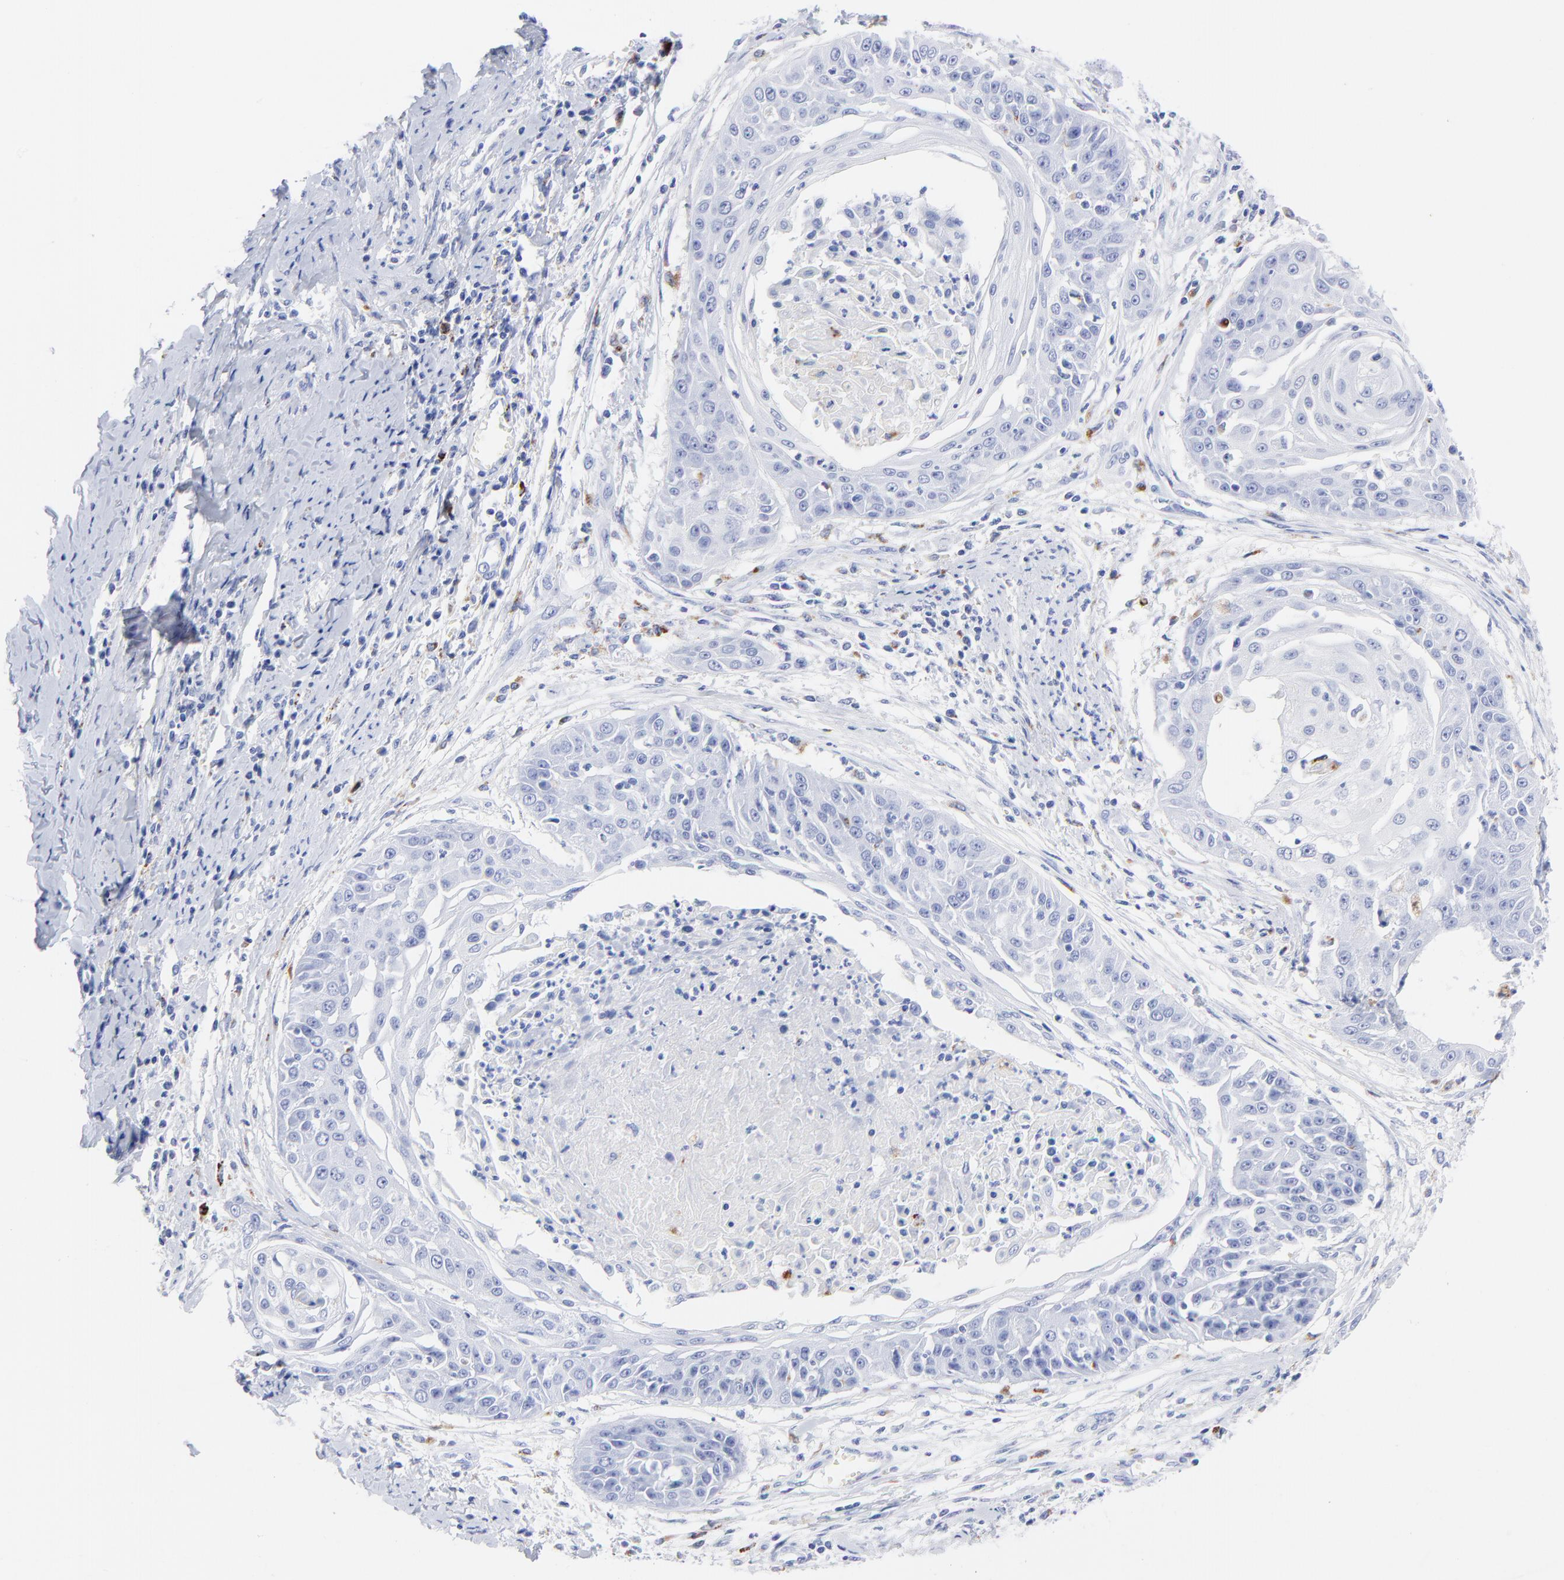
{"staining": {"intensity": "negative", "quantity": "none", "location": "none"}, "tissue": "cervical cancer", "cell_type": "Tumor cells", "image_type": "cancer", "snomed": [{"axis": "morphology", "description": "Squamous cell carcinoma, NOS"}, {"axis": "topography", "description": "Cervix"}], "caption": "High power microscopy photomicrograph of an immunohistochemistry (IHC) photomicrograph of cervical squamous cell carcinoma, revealing no significant staining in tumor cells. The staining is performed using DAB brown chromogen with nuclei counter-stained in using hematoxylin.", "gene": "CPVL", "patient": {"sex": "female", "age": 64}}